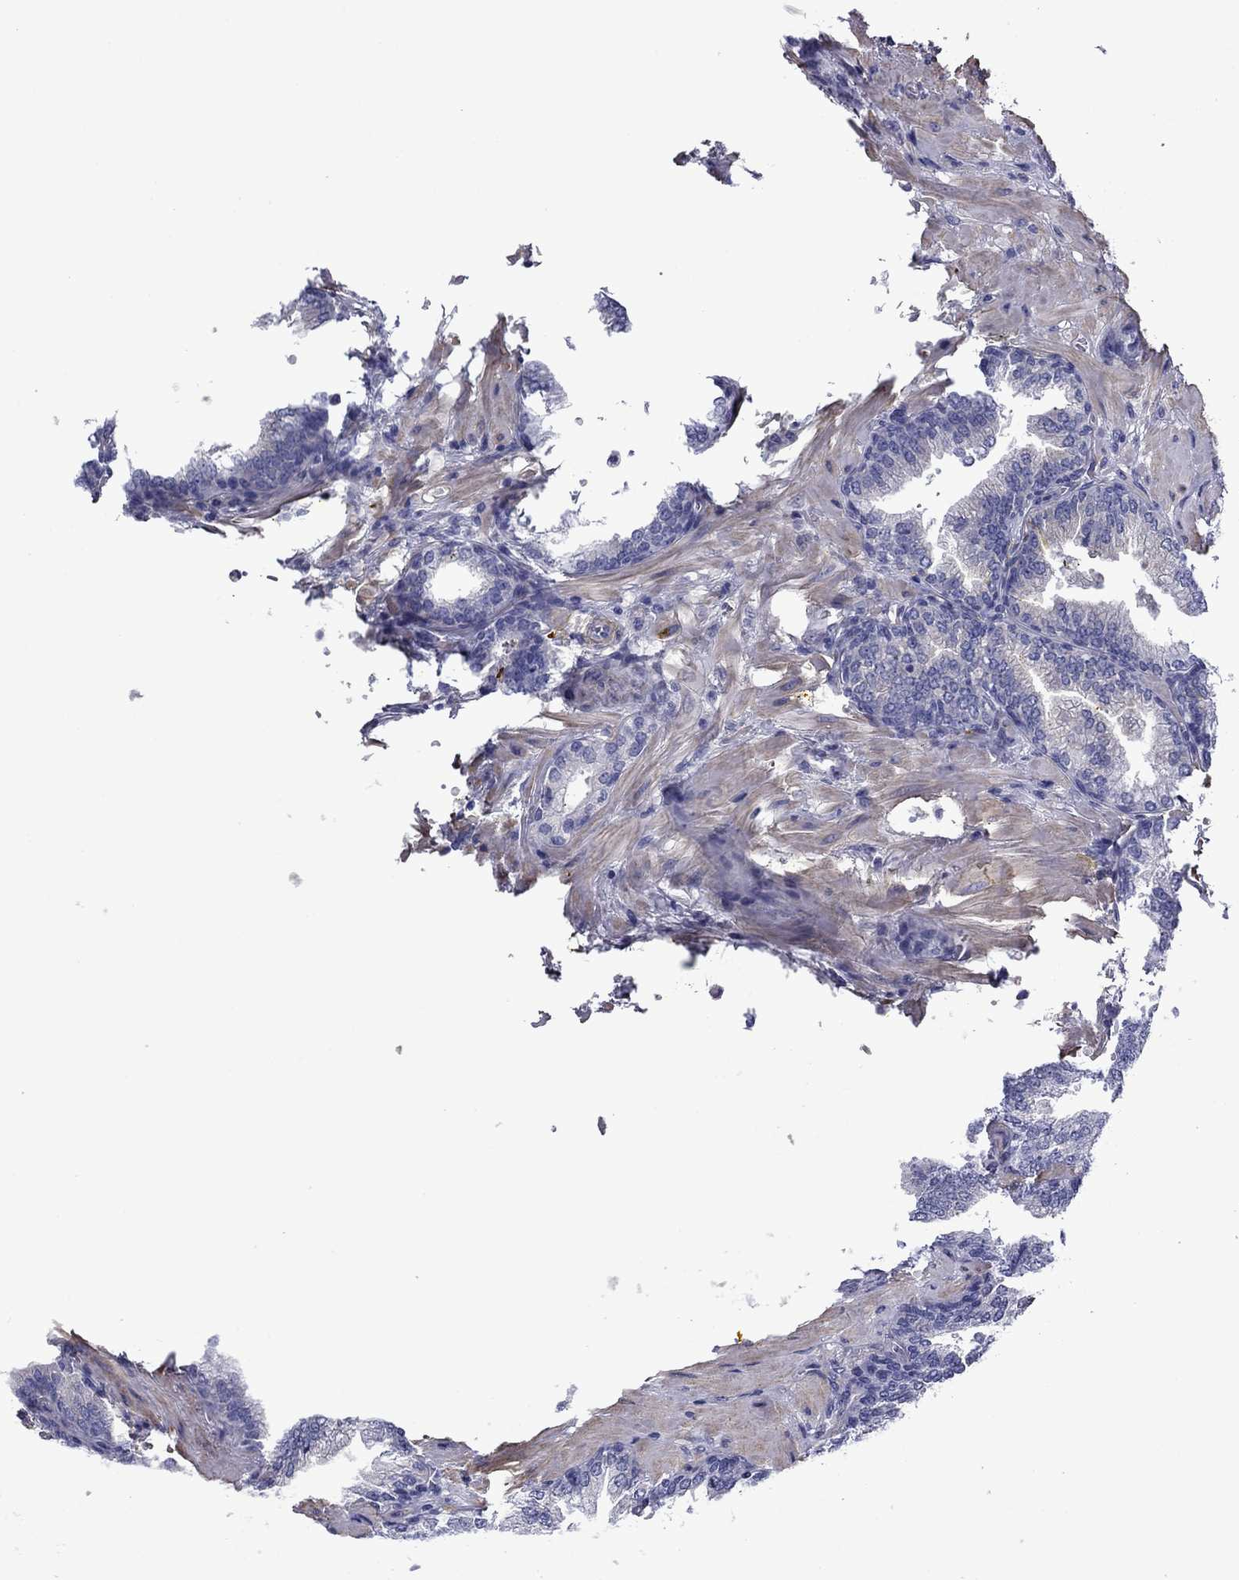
{"staining": {"intensity": "negative", "quantity": "none", "location": "none"}, "tissue": "prostate cancer", "cell_type": "Tumor cells", "image_type": "cancer", "snomed": [{"axis": "morphology", "description": "Adenocarcinoma, Low grade"}, {"axis": "topography", "description": "Prostate"}], "caption": "IHC histopathology image of neoplastic tissue: human prostate cancer stained with DAB shows no significant protein positivity in tumor cells.", "gene": "HSPG2", "patient": {"sex": "male", "age": 68}}